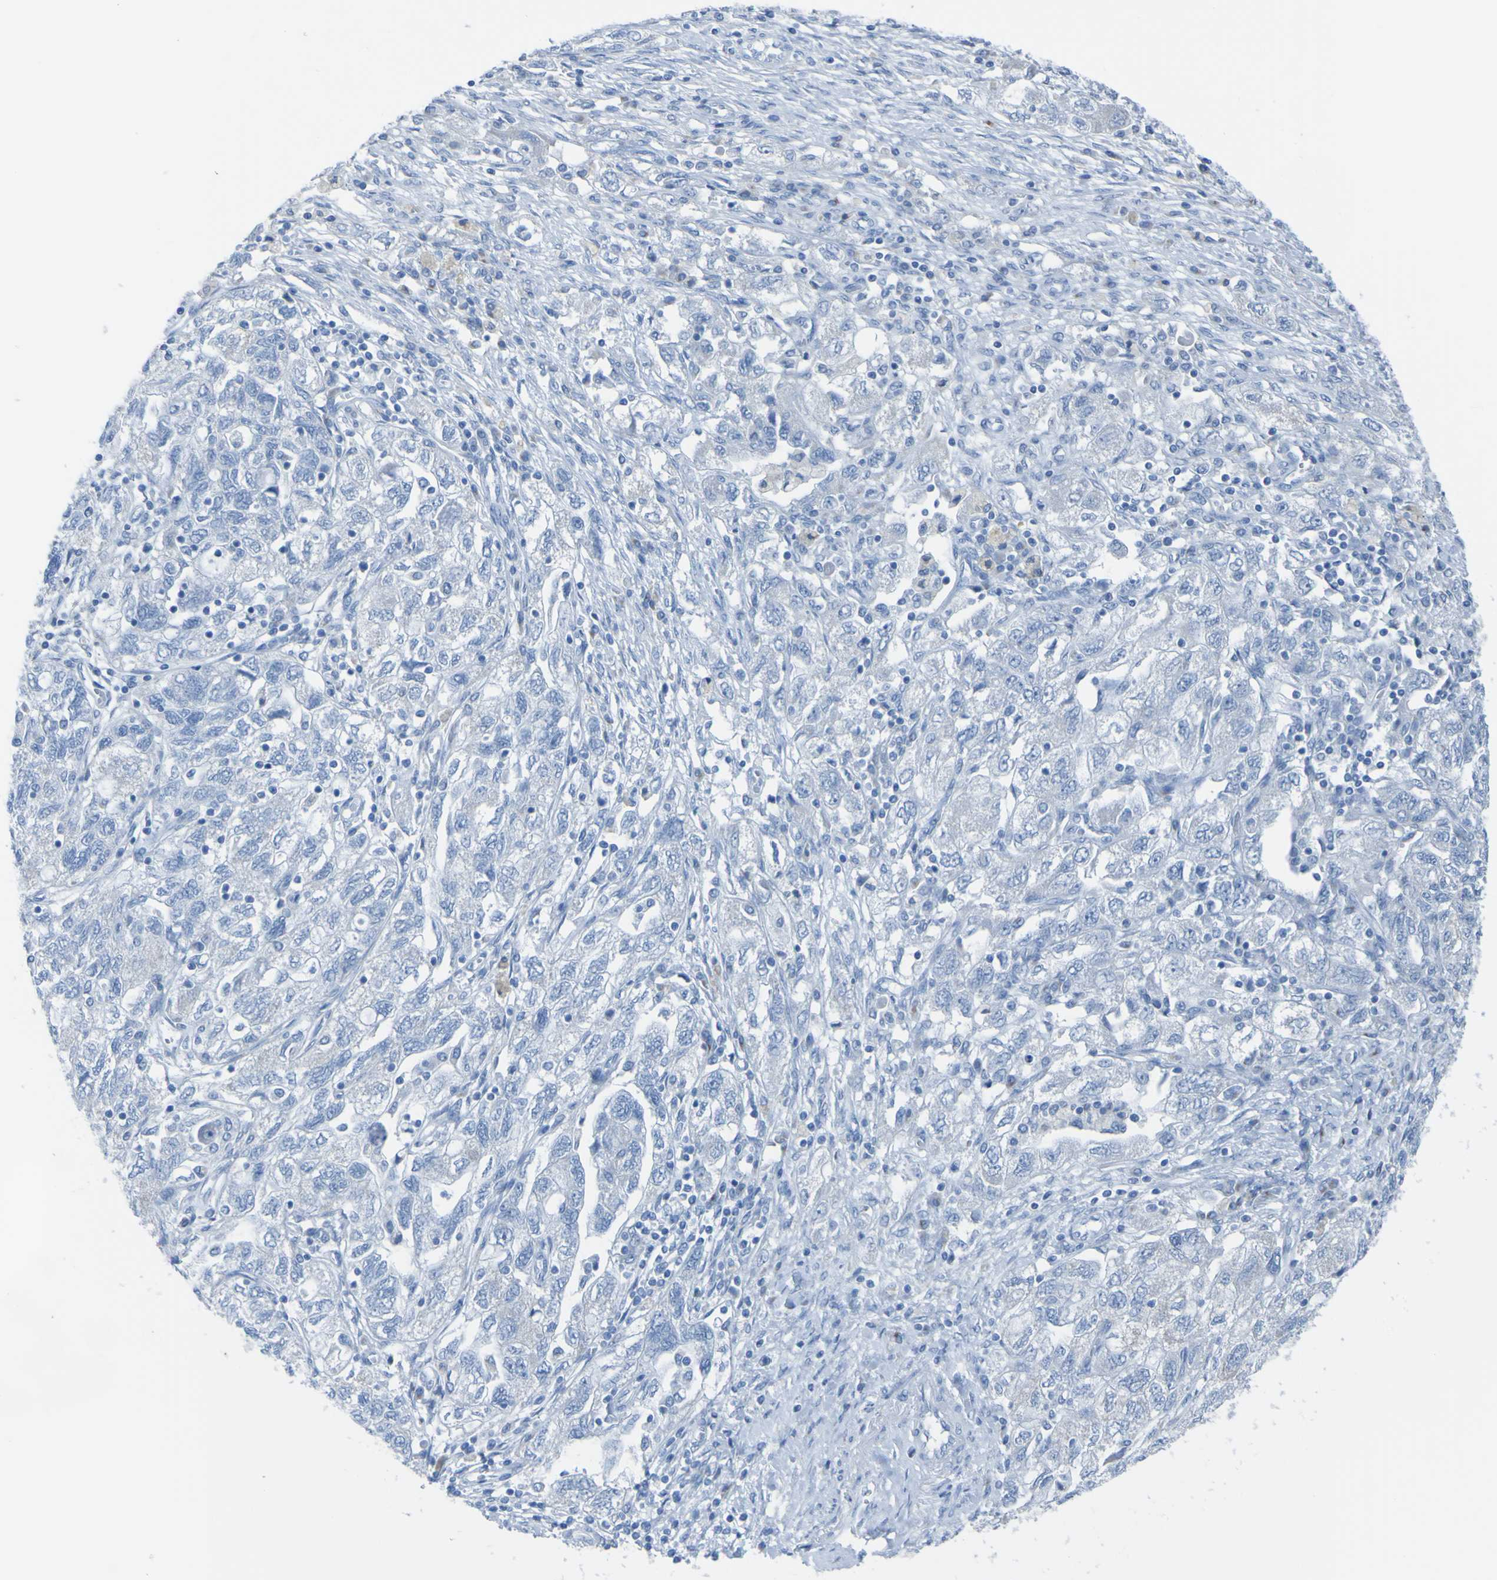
{"staining": {"intensity": "negative", "quantity": "none", "location": "none"}, "tissue": "ovarian cancer", "cell_type": "Tumor cells", "image_type": "cancer", "snomed": [{"axis": "morphology", "description": "Carcinoma, NOS"}, {"axis": "morphology", "description": "Cystadenocarcinoma, serous, NOS"}, {"axis": "topography", "description": "Ovary"}], "caption": "An immunohistochemistry histopathology image of carcinoma (ovarian) is shown. There is no staining in tumor cells of carcinoma (ovarian).", "gene": "ACMSD", "patient": {"sex": "female", "age": 69}}